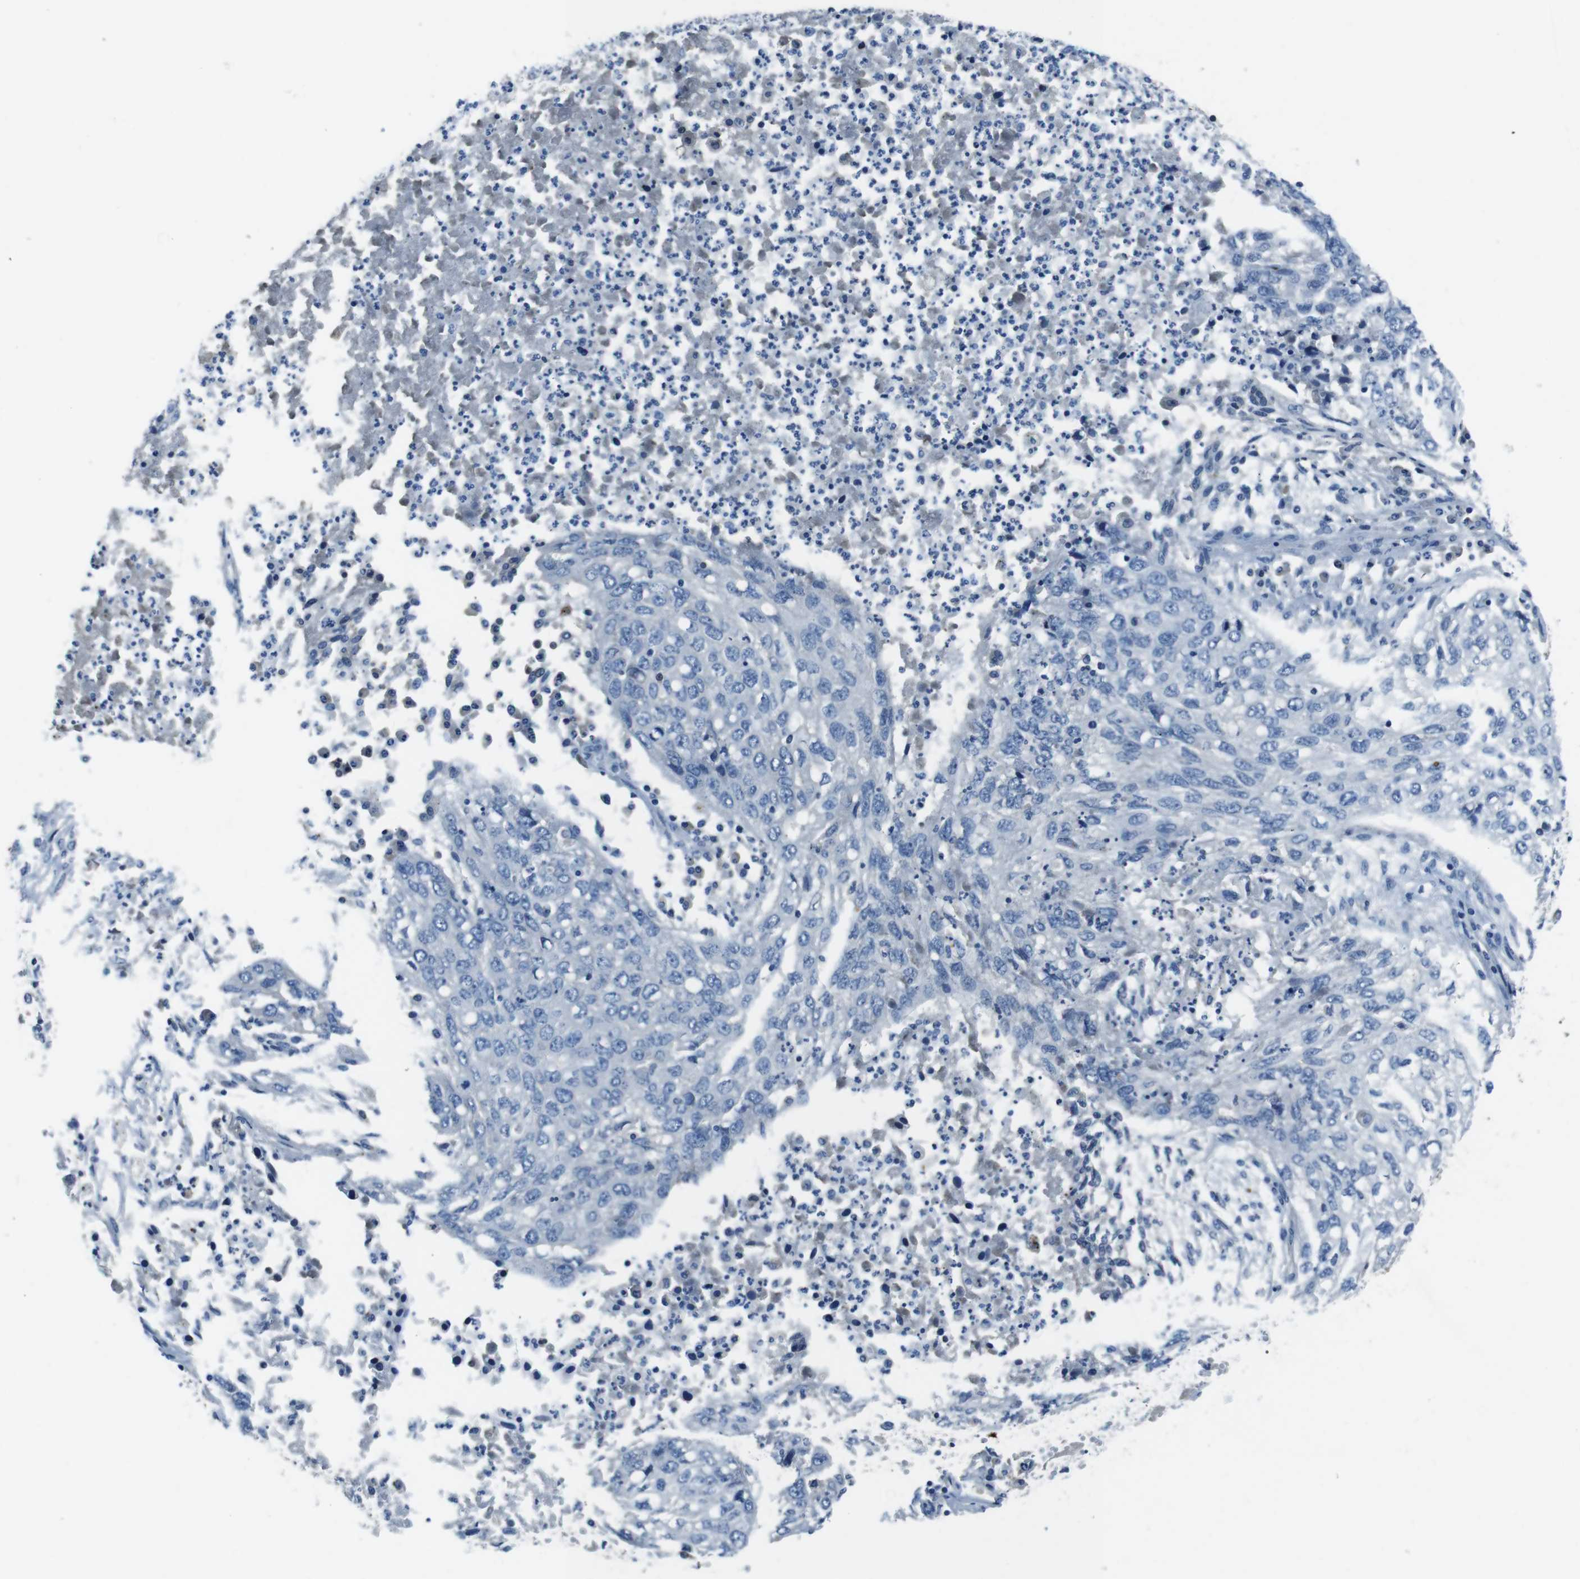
{"staining": {"intensity": "negative", "quantity": "none", "location": "none"}, "tissue": "lung cancer", "cell_type": "Tumor cells", "image_type": "cancer", "snomed": [{"axis": "morphology", "description": "Squamous cell carcinoma, NOS"}, {"axis": "topography", "description": "Lung"}], "caption": "Immunohistochemistry micrograph of human squamous cell carcinoma (lung) stained for a protein (brown), which reveals no expression in tumor cells. (Brightfield microscopy of DAB IHC at high magnification).", "gene": "TULP3", "patient": {"sex": "female", "age": 63}}